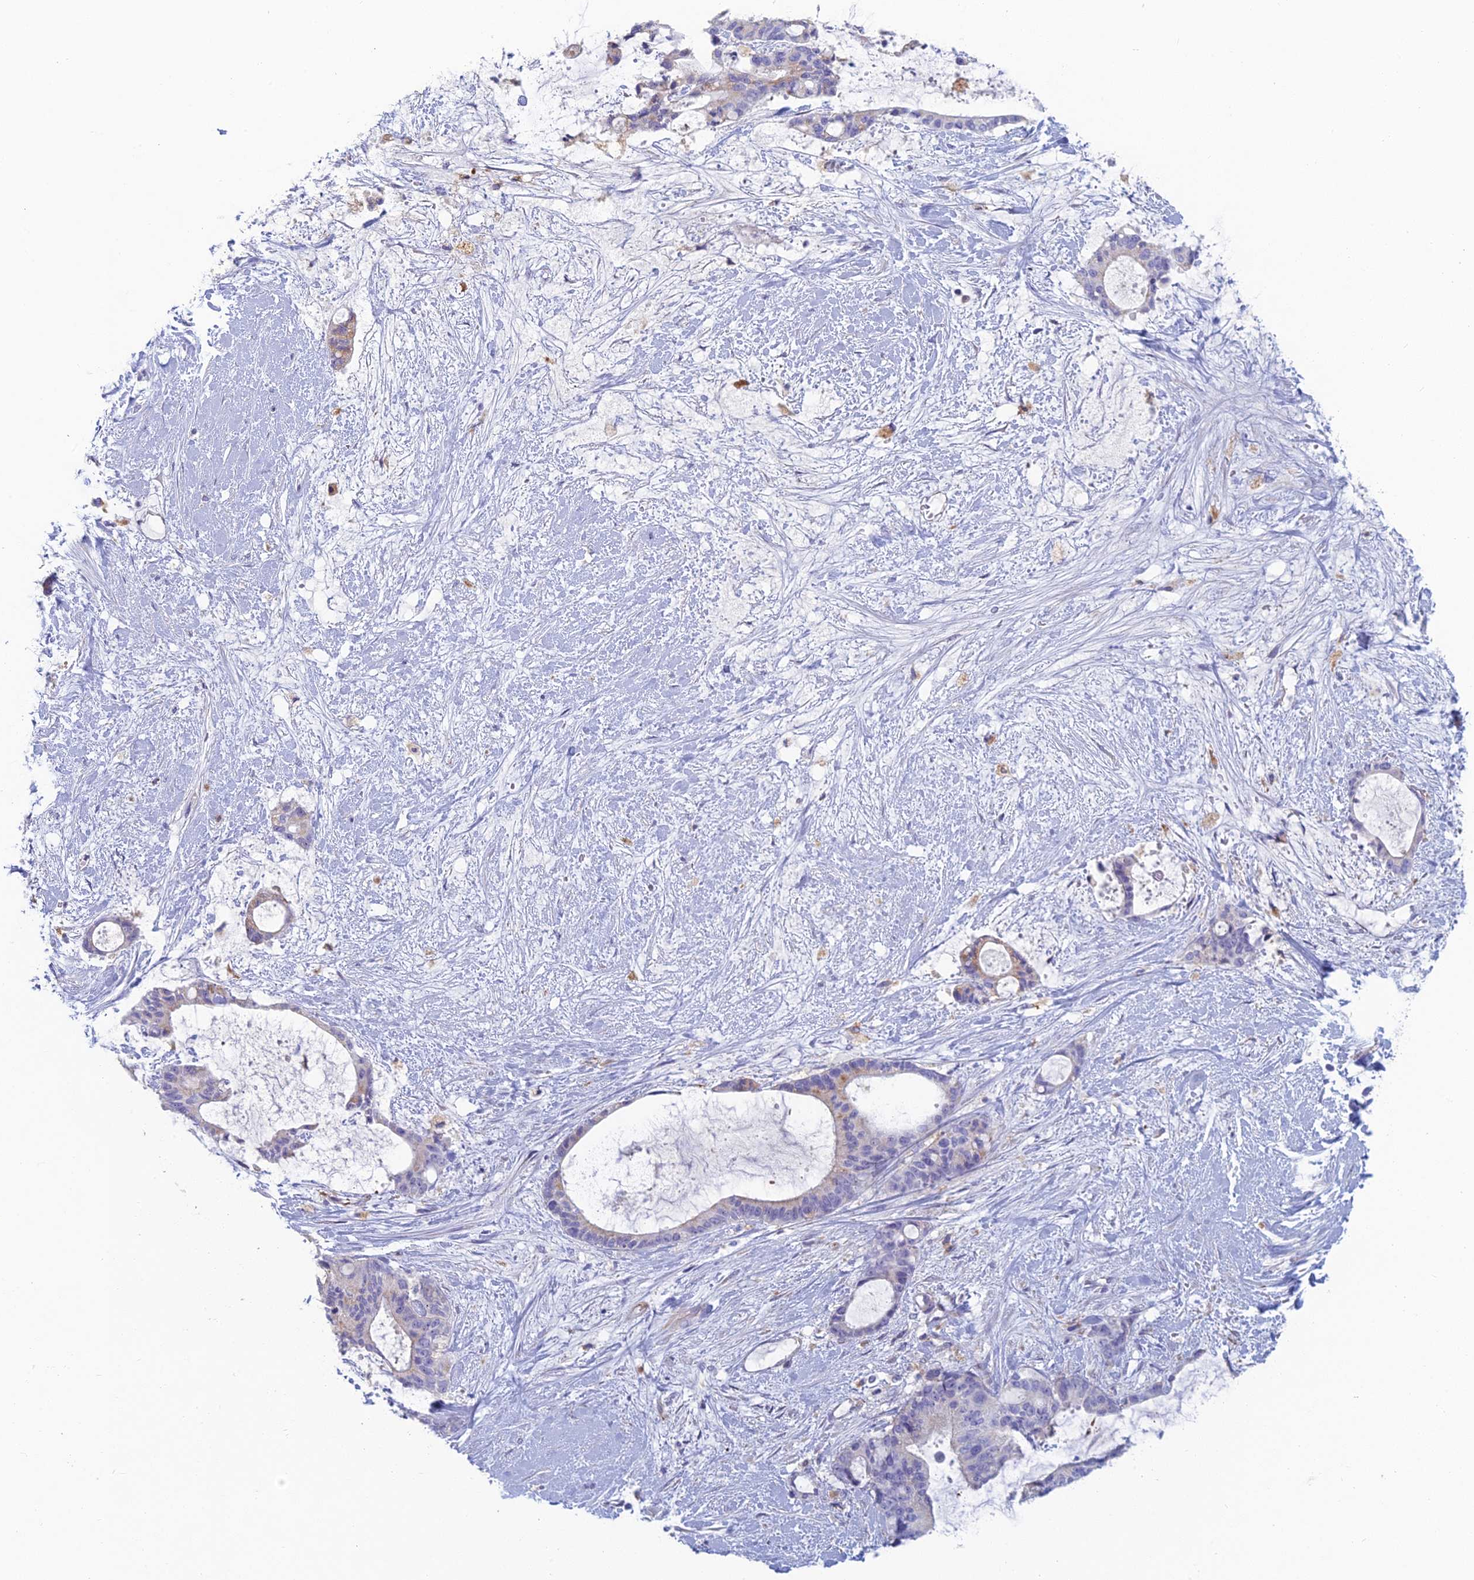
{"staining": {"intensity": "negative", "quantity": "none", "location": "none"}, "tissue": "liver cancer", "cell_type": "Tumor cells", "image_type": "cancer", "snomed": [{"axis": "morphology", "description": "Normal tissue, NOS"}, {"axis": "morphology", "description": "Cholangiocarcinoma"}, {"axis": "topography", "description": "Liver"}, {"axis": "topography", "description": "Peripheral nerve tissue"}], "caption": "Image shows no protein staining in tumor cells of cholangiocarcinoma (liver) tissue. Brightfield microscopy of IHC stained with DAB (brown) and hematoxylin (blue), captured at high magnification.", "gene": "FERD3L", "patient": {"sex": "female", "age": 73}}